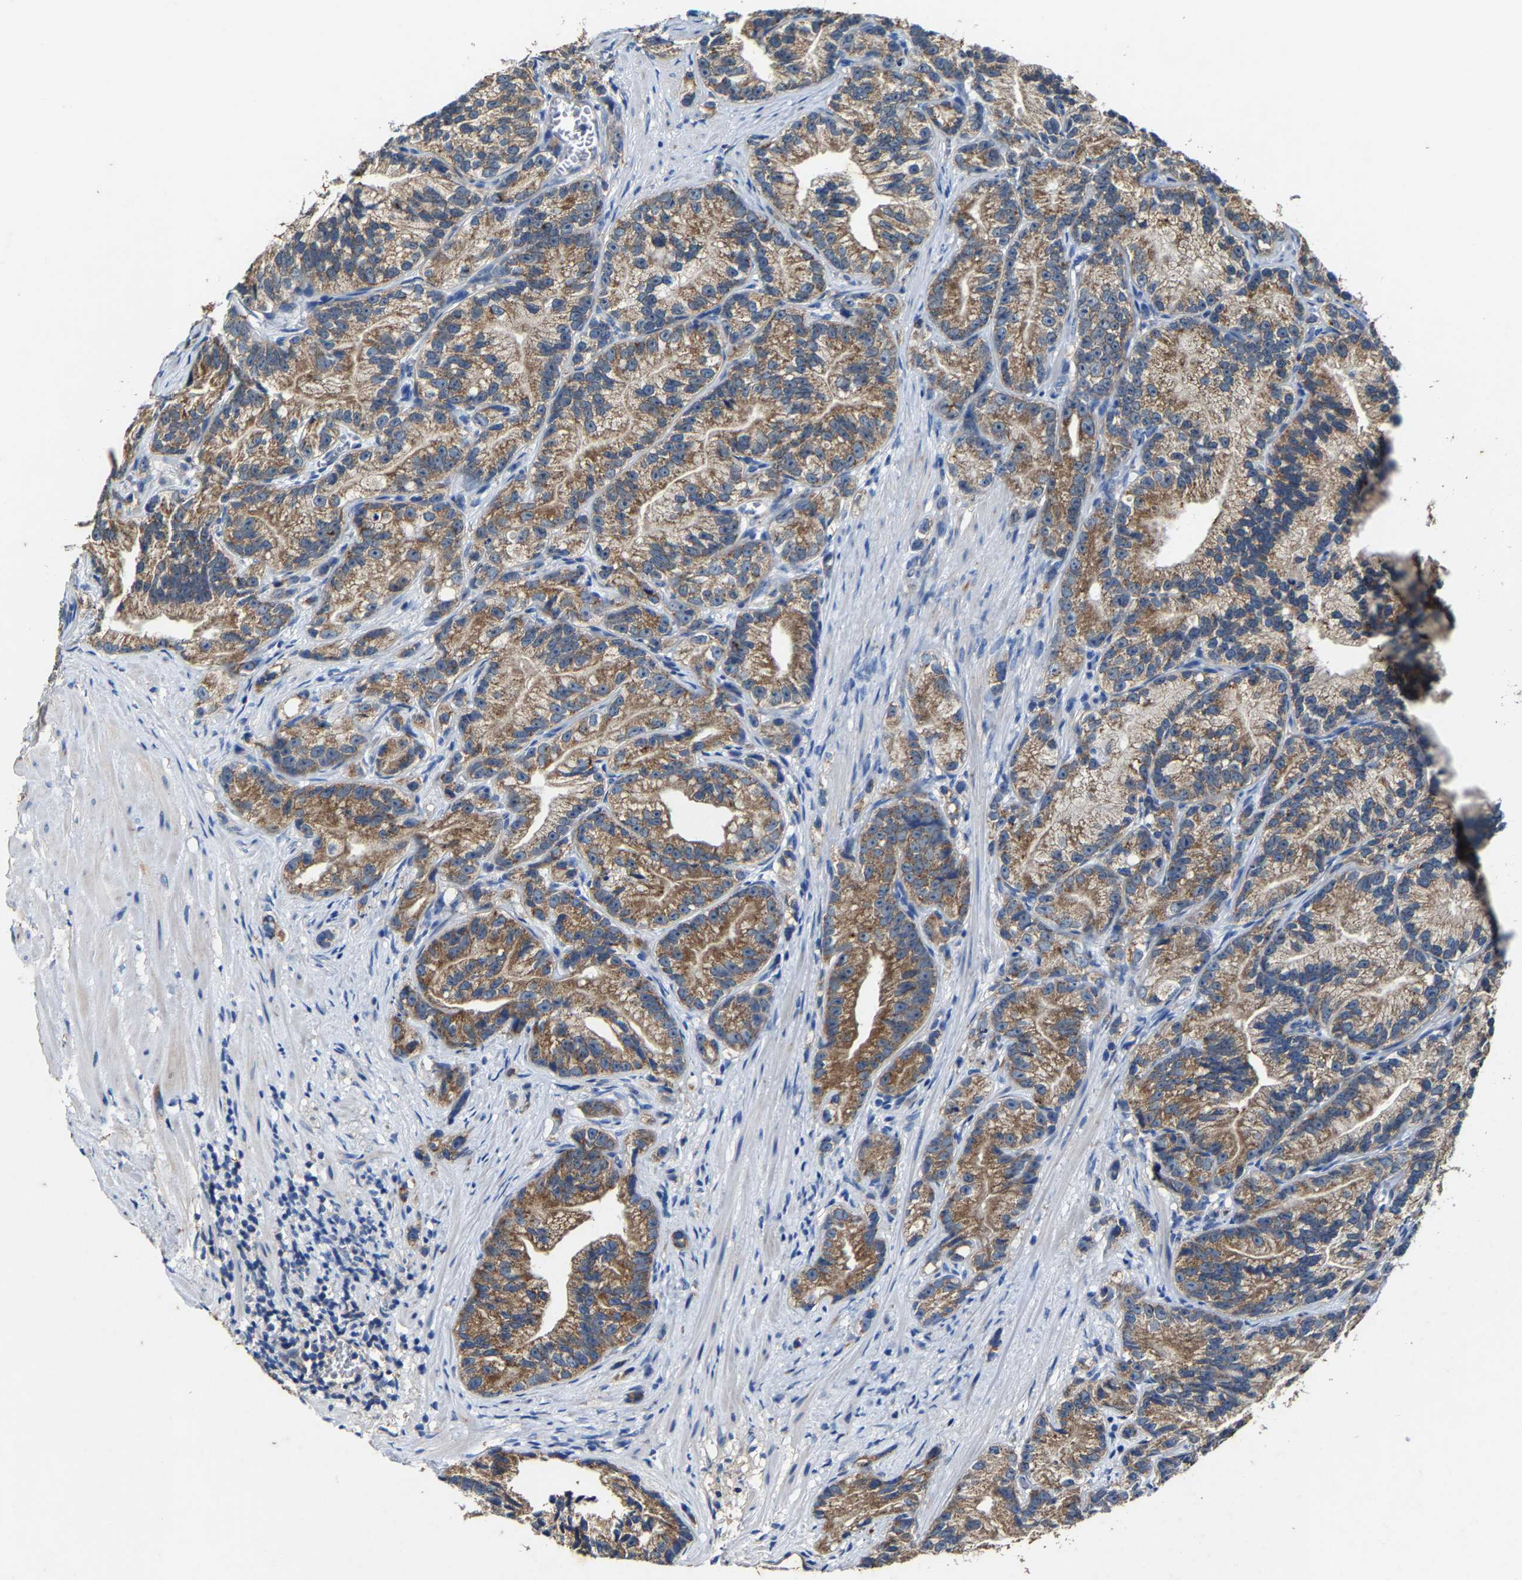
{"staining": {"intensity": "moderate", "quantity": ">75%", "location": "cytoplasmic/membranous"}, "tissue": "prostate cancer", "cell_type": "Tumor cells", "image_type": "cancer", "snomed": [{"axis": "morphology", "description": "Adenocarcinoma, Low grade"}, {"axis": "topography", "description": "Prostate"}], "caption": "Immunohistochemistry of human prostate cancer exhibits medium levels of moderate cytoplasmic/membranous expression in about >75% of tumor cells.", "gene": "SLC25A25", "patient": {"sex": "male", "age": 89}}